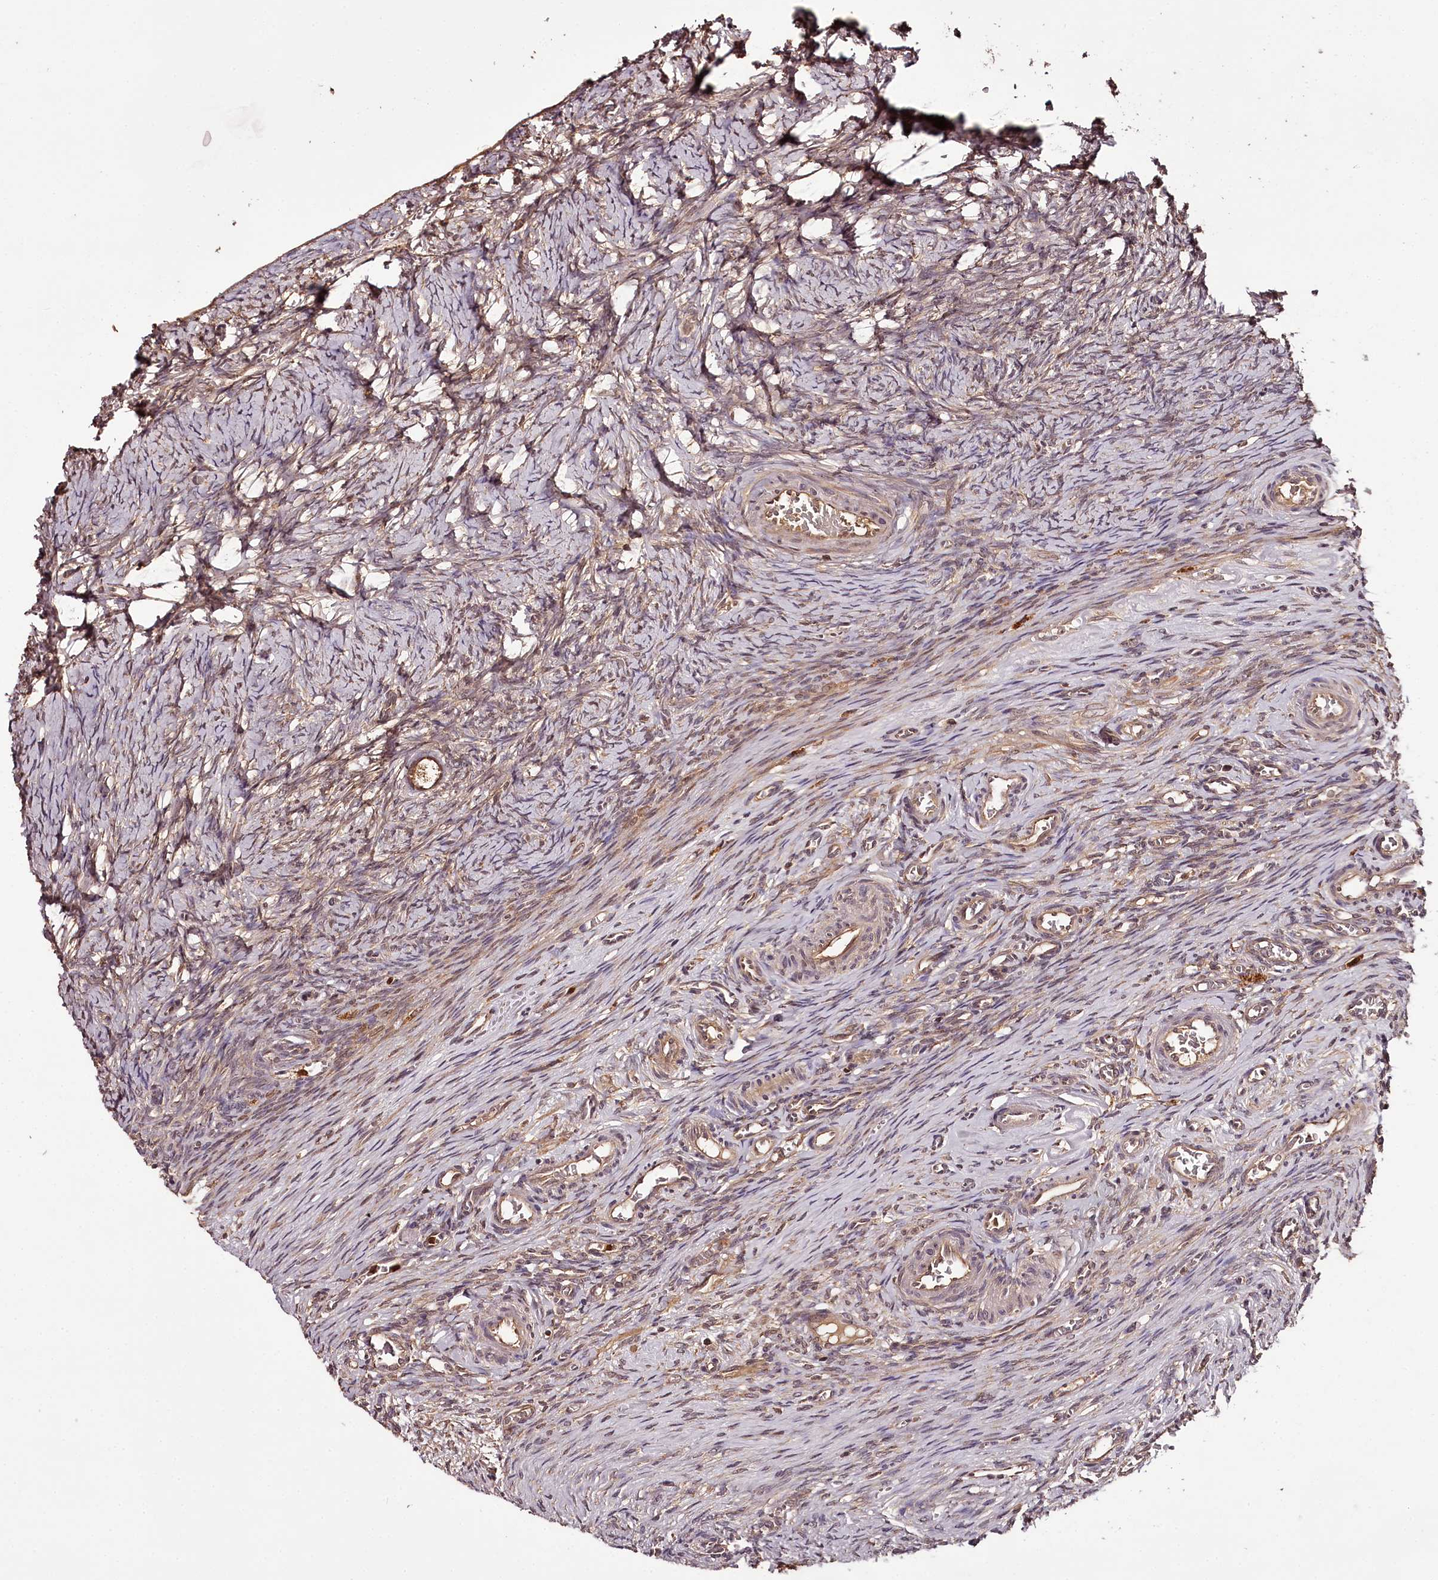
{"staining": {"intensity": "weak", "quantity": "25%-75%", "location": "cytoplasmic/membranous"}, "tissue": "ovary", "cell_type": "Ovarian stroma cells", "image_type": "normal", "snomed": [{"axis": "morphology", "description": "Adenocarcinoma, NOS"}, {"axis": "topography", "description": "Endometrium"}], "caption": "Immunohistochemistry of normal ovary displays low levels of weak cytoplasmic/membranous staining in about 25%-75% of ovarian stroma cells. Ihc stains the protein in brown and the nuclei are stained blue.", "gene": "TTC12", "patient": {"sex": "female", "age": 32}}